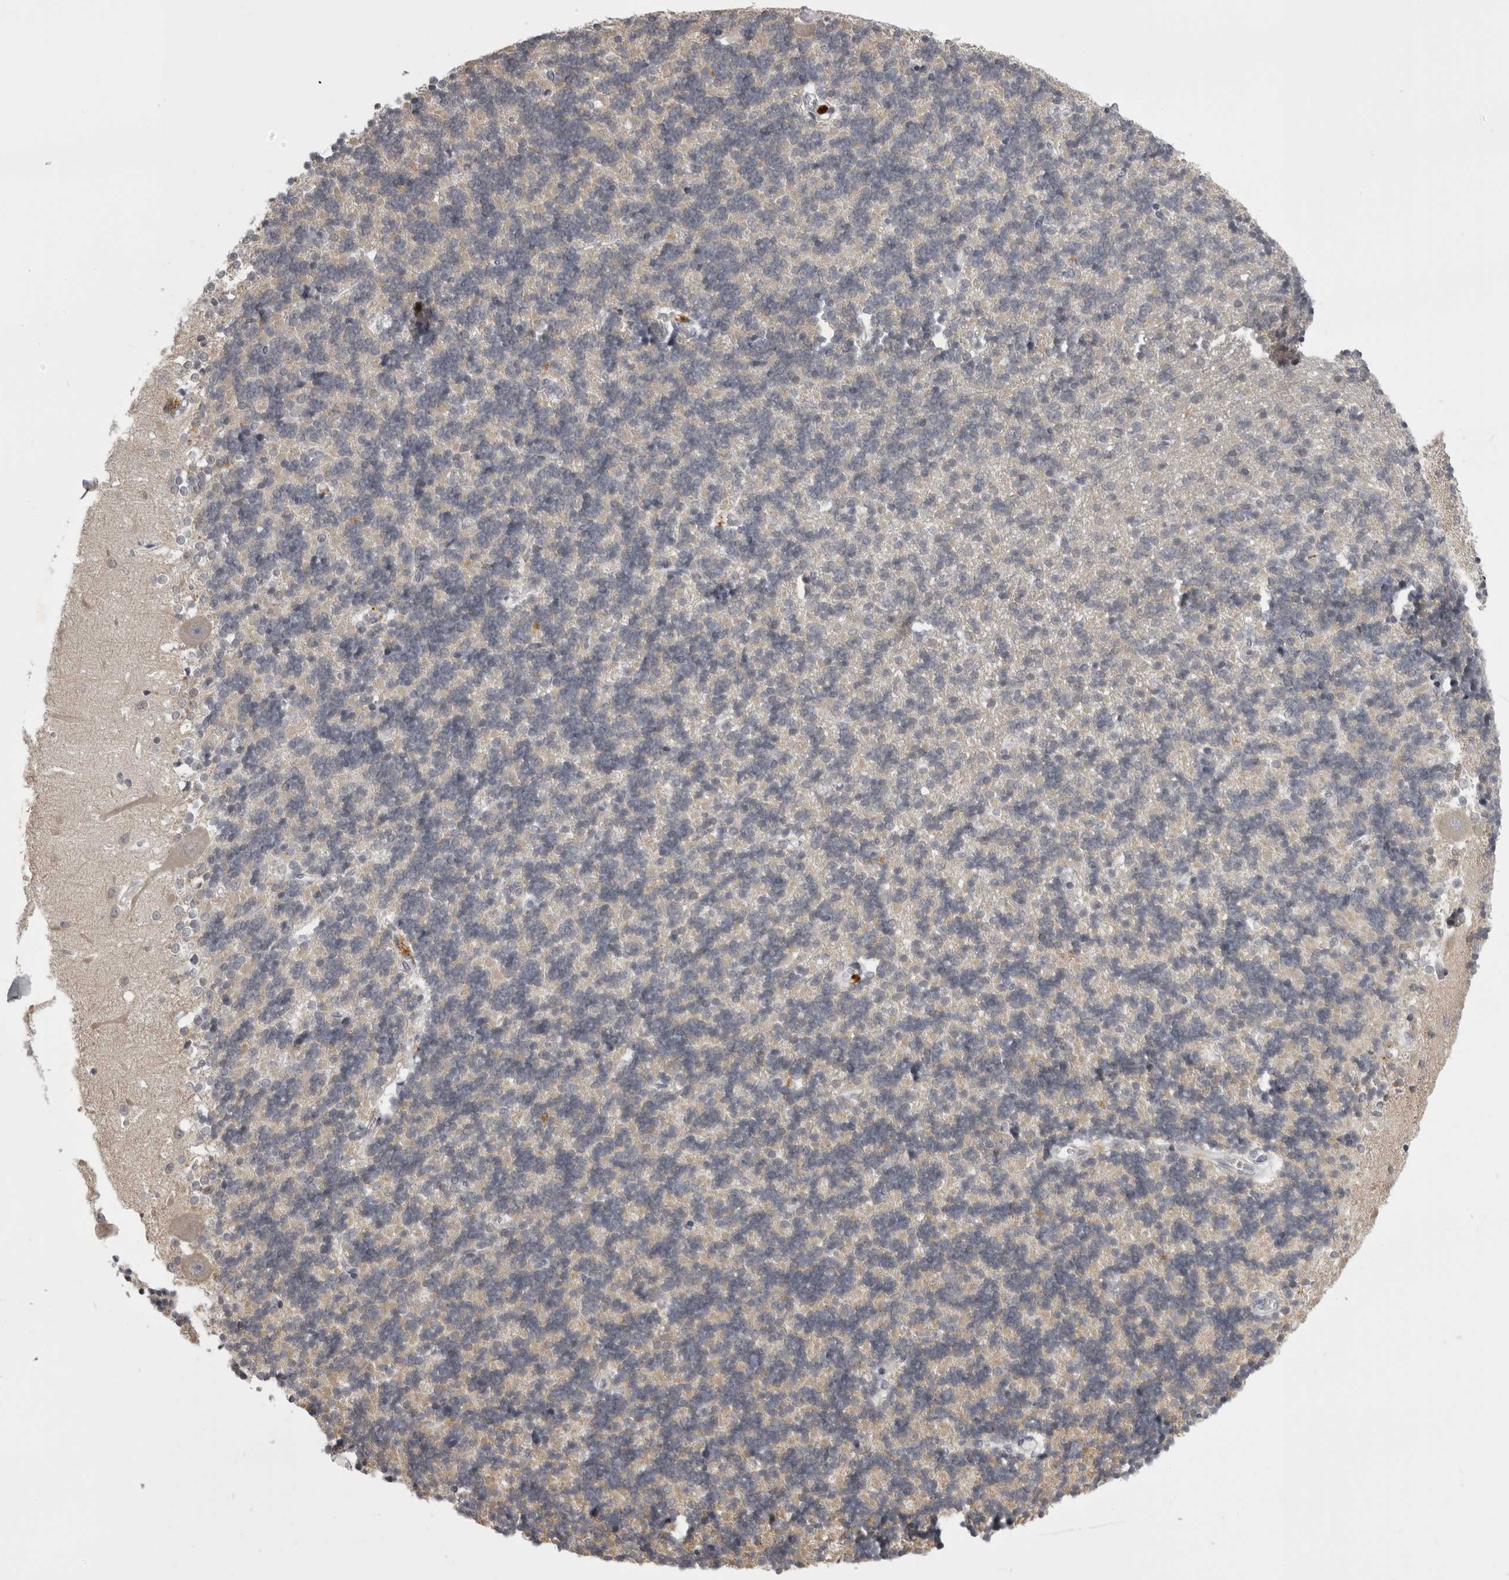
{"staining": {"intensity": "negative", "quantity": "none", "location": "none"}, "tissue": "cerebellum", "cell_type": "Cells in granular layer", "image_type": "normal", "snomed": [{"axis": "morphology", "description": "Normal tissue, NOS"}, {"axis": "topography", "description": "Cerebellum"}], "caption": "Protein analysis of normal cerebellum shows no significant staining in cells in granular layer.", "gene": "EPHA10", "patient": {"sex": "male", "age": 37}}